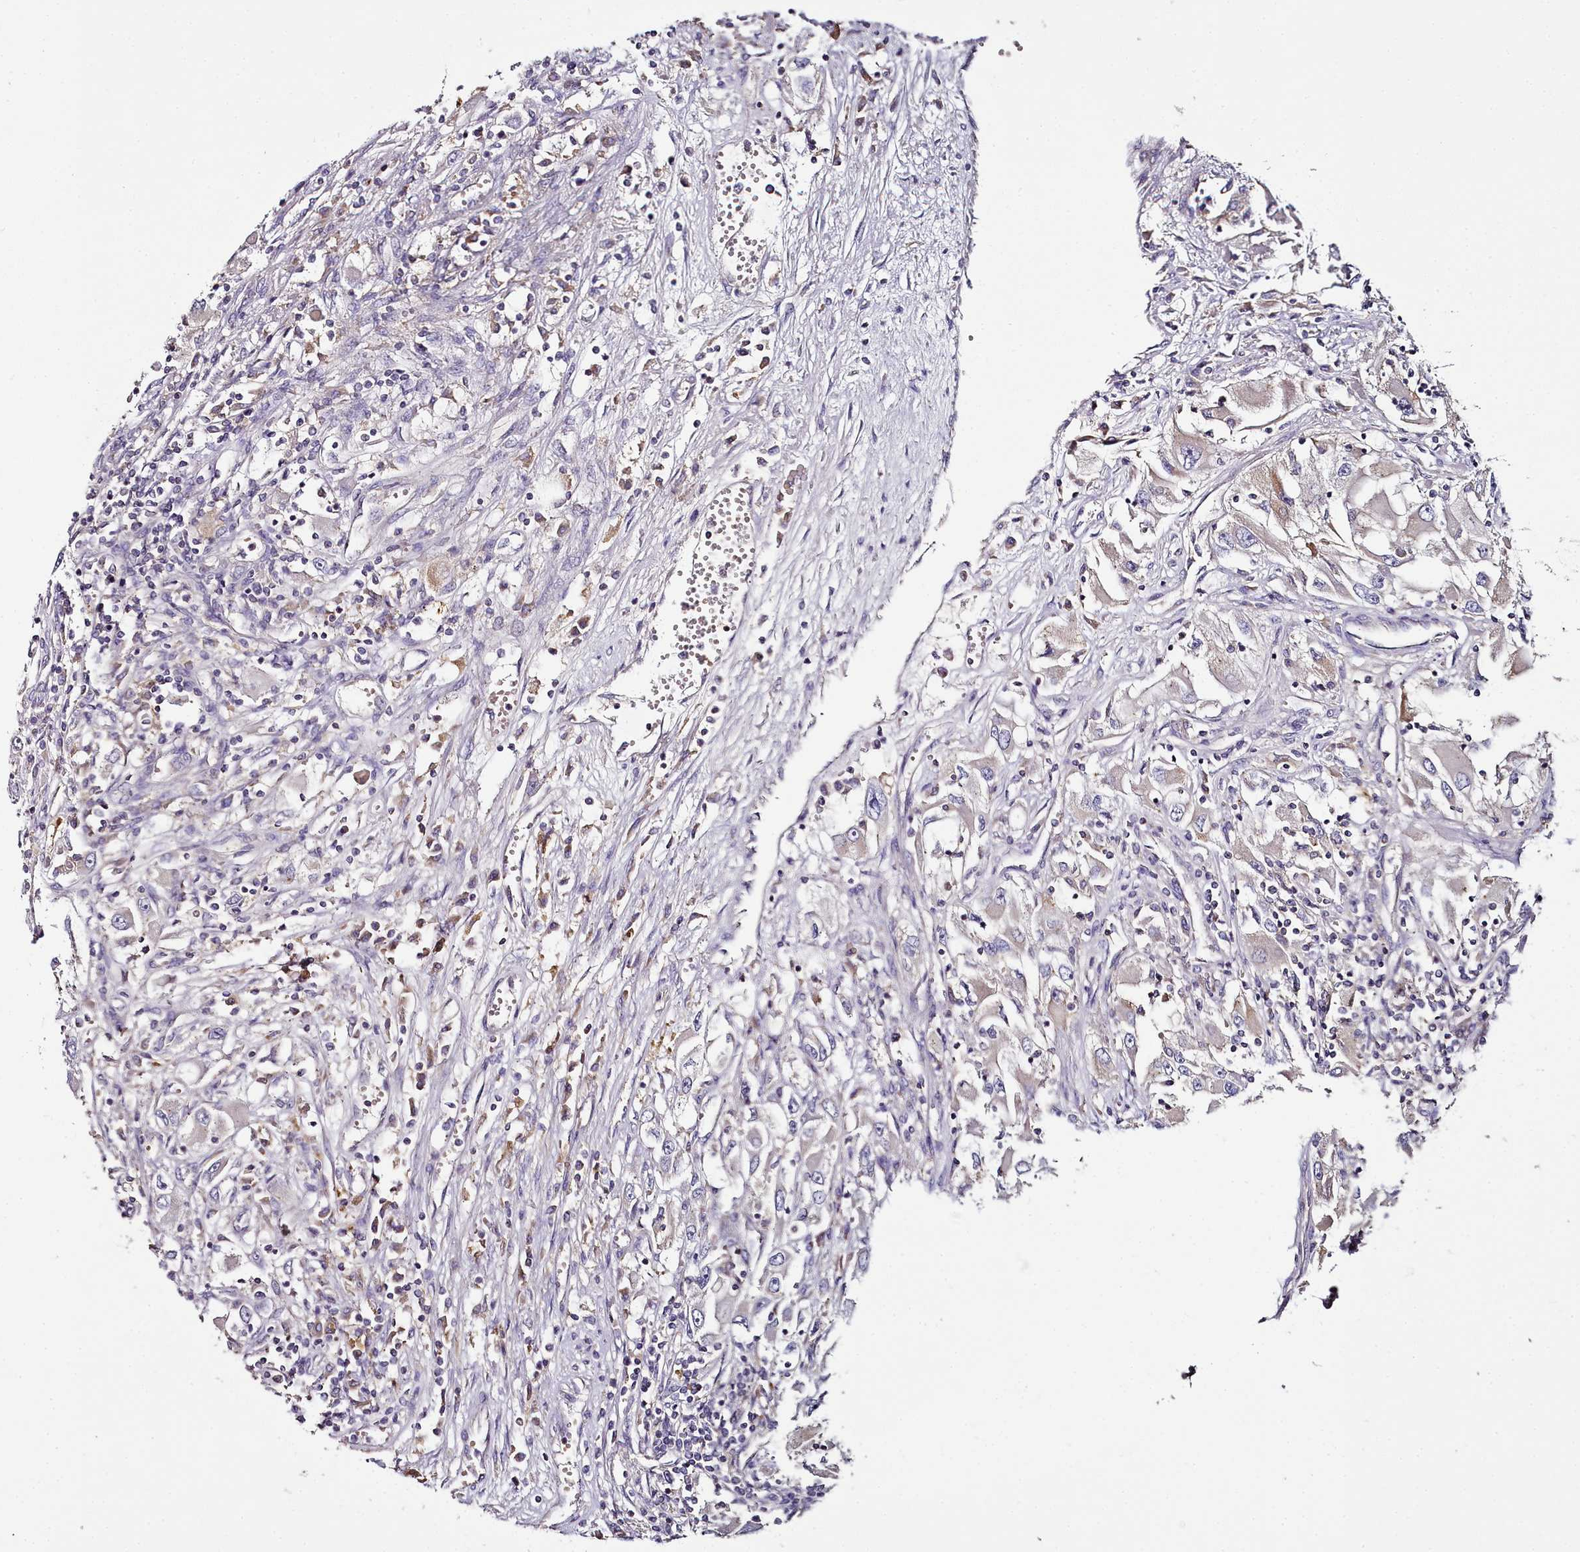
{"staining": {"intensity": "weak", "quantity": "<25%", "location": "cytoplasmic/membranous"}, "tissue": "renal cancer", "cell_type": "Tumor cells", "image_type": "cancer", "snomed": [{"axis": "morphology", "description": "Adenocarcinoma, NOS"}, {"axis": "topography", "description": "Kidney"}], "caption": "Tumor cells show no significant expression in renal adenocarcinoma.", "gene": "ACSS1", "patient": {"sex": "female", "age": 52}}